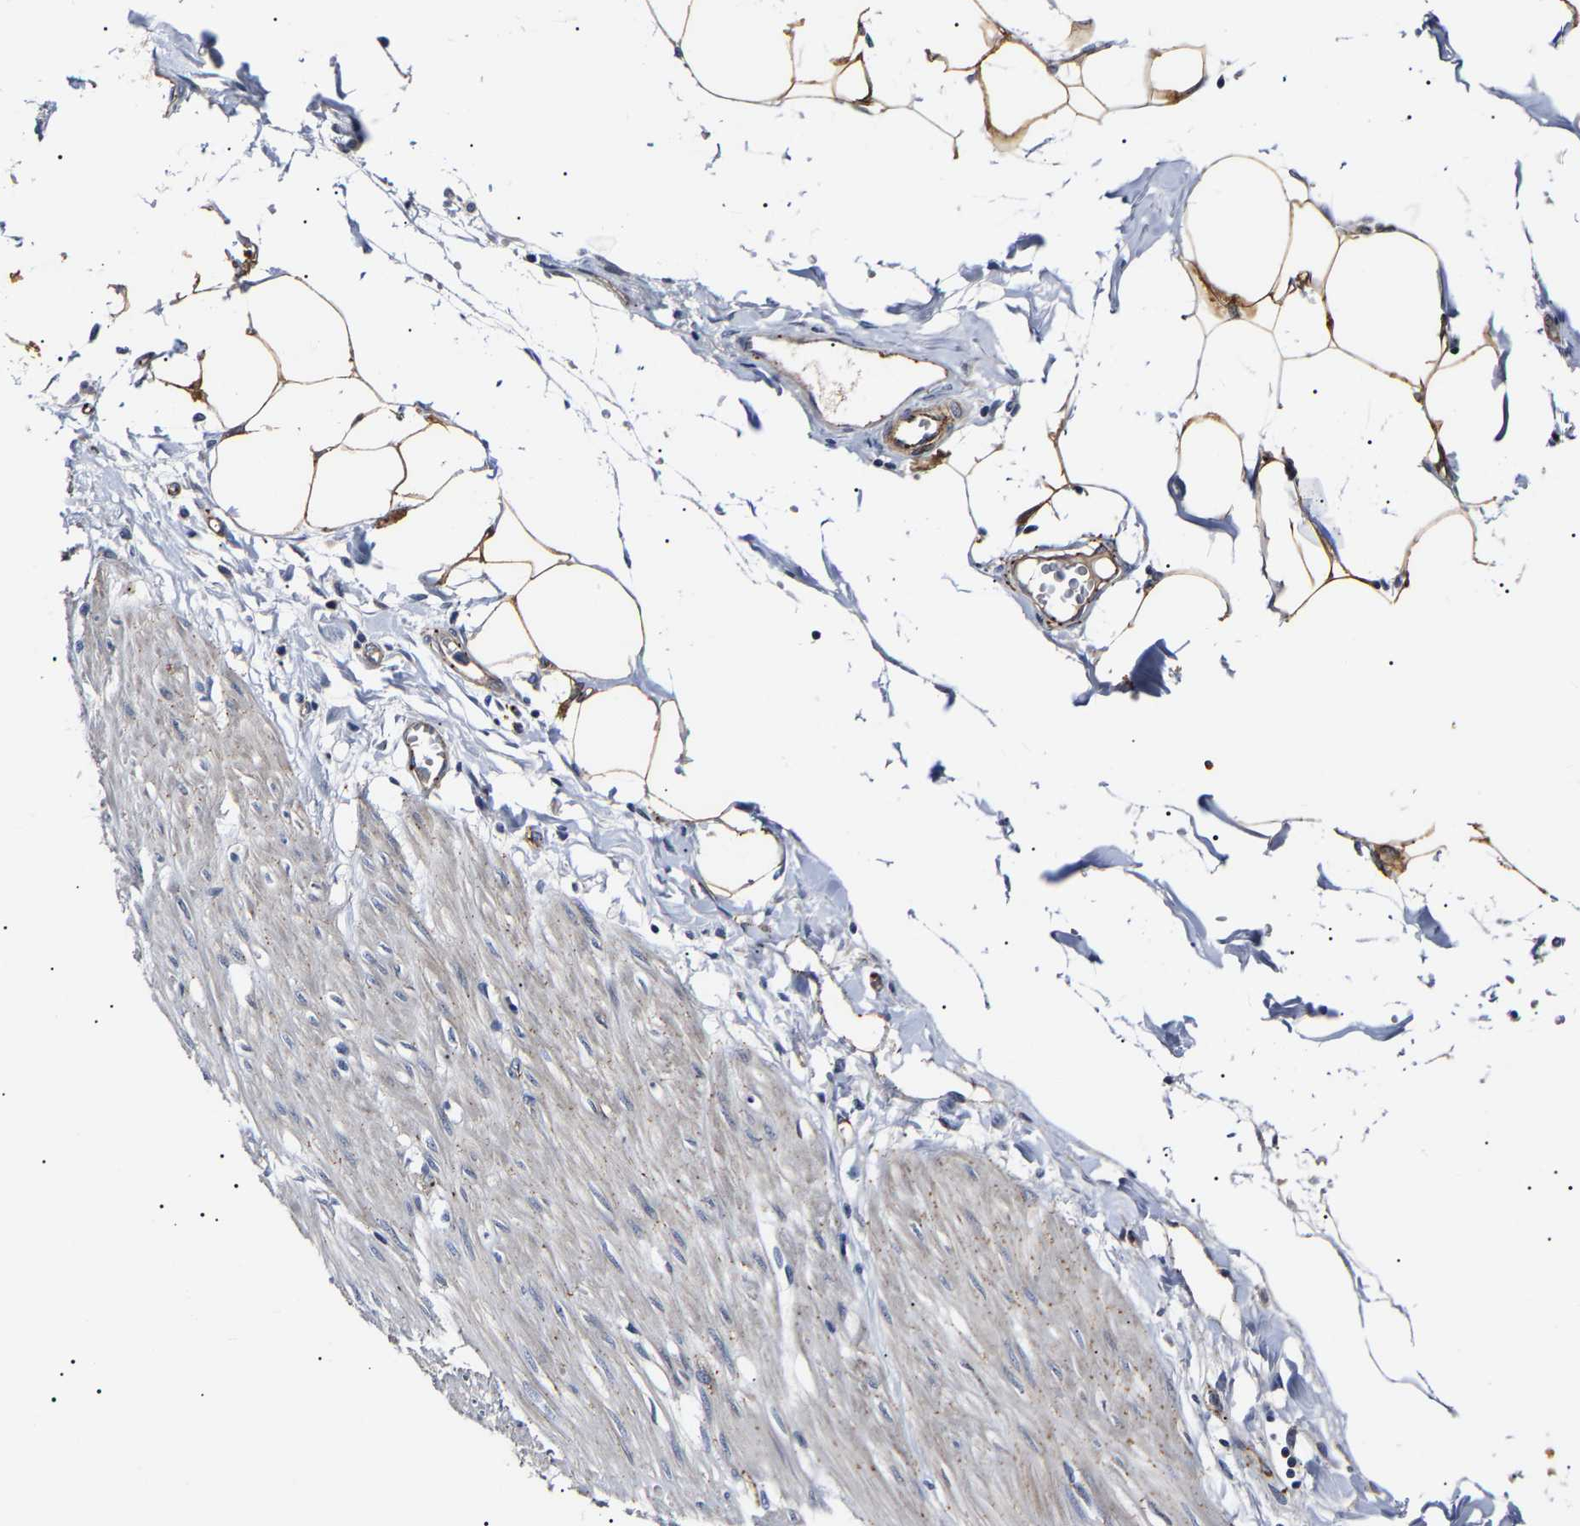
{"staining": {"intensity": "moderate", "quantity": ">75%", "location": "cytoplasmic/membranous"}, "tissue": "adipose tissue", "cell_type": "Adipocytes", "image_type": "normal", "snomed": [{"axis": "morphology", "description": "Normal tissue, NOS"}, {"axis": "morphology", "description": "Adenocarcinoma, NOS"}, {"axis": "topography", "description": "Colon"}, {"axis": "topography", "description": "Peripheral nerve tissue"}], "caption": "Adipose tissue stained with immunohistochemistry shows moderate cytoplasmic/membranous positivity in about >75% of adipocytes.", "gene": "KLHL42", "patient": {"sex": "male", "age": 14}}